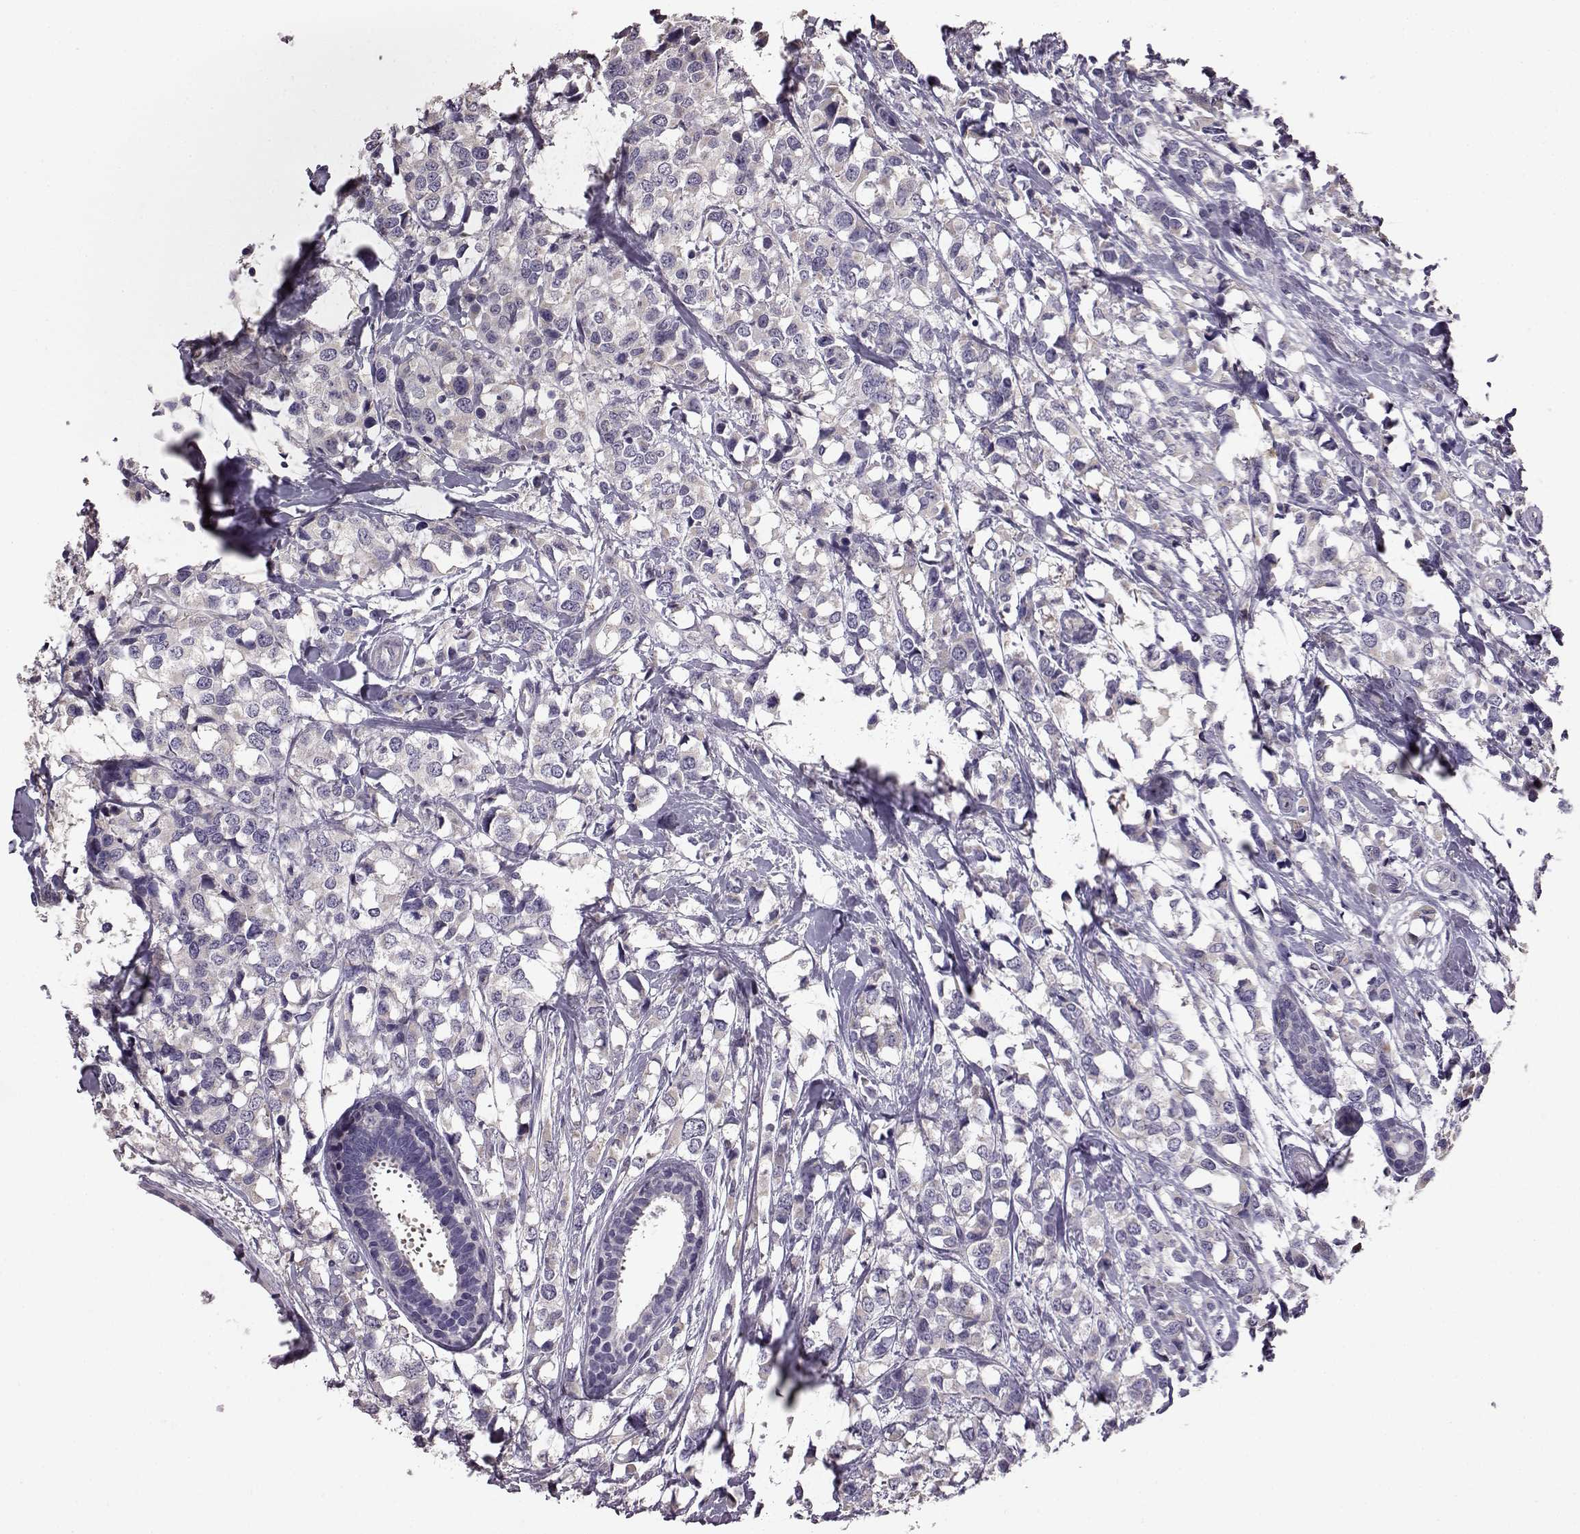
{"staining": {"intensity": "negative", "quantity": "none", "location": "none"}, "tissue": "breast cancer", "cell_type": "Tumor cells", "image_type": "cancer", "snomed": [{"axis": "morphology", "description": "Lobular carcinoma"}, {"axis": "topography", "description": "Breast"}], "caption": "Photomicrograph shows no protein positivity in tumor cells of breast cancer tissue.", "gene": "ADGRG2", "patient": {"sex": "female", "age": 59}}